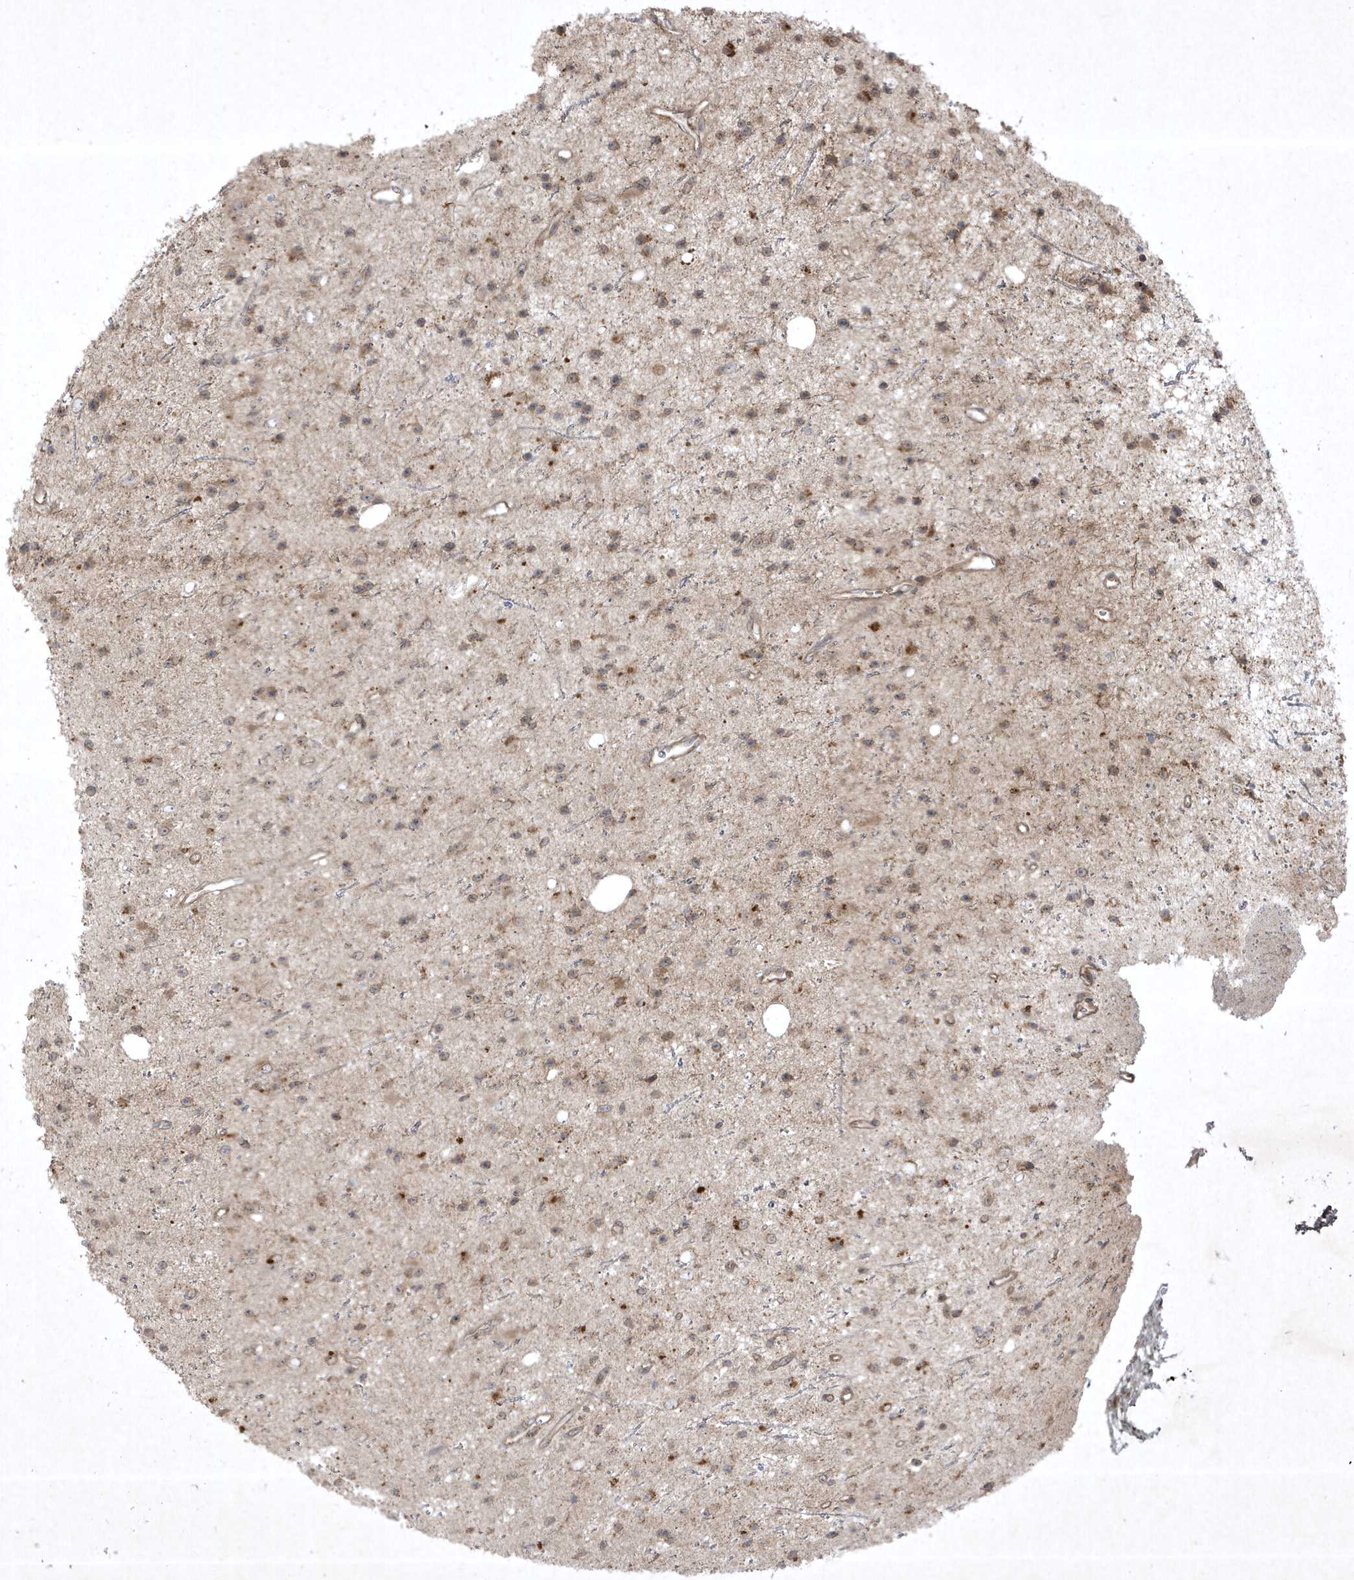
{"staining": {"intensity": "weak", "quantity": "<25%", "location": "cytoplasmic/membranous"}, "tissue": "glioma", "cell_type": "Tumor cells", "image_type": "cancer", "snomed": [{"axis": "morphology", "description": "Glioma, malignant, Low grade"}, {"axis": "topography", "description": "Cerebral cortex"}], "caption": "High magnification brightfield microscopy of glioma stained with DAB (brown) and counterstained with hematoxylin (blue): tumor cells show no significant expression.", "gene": "FAM83C", "patient": {"sex": "female", "age": 39}}